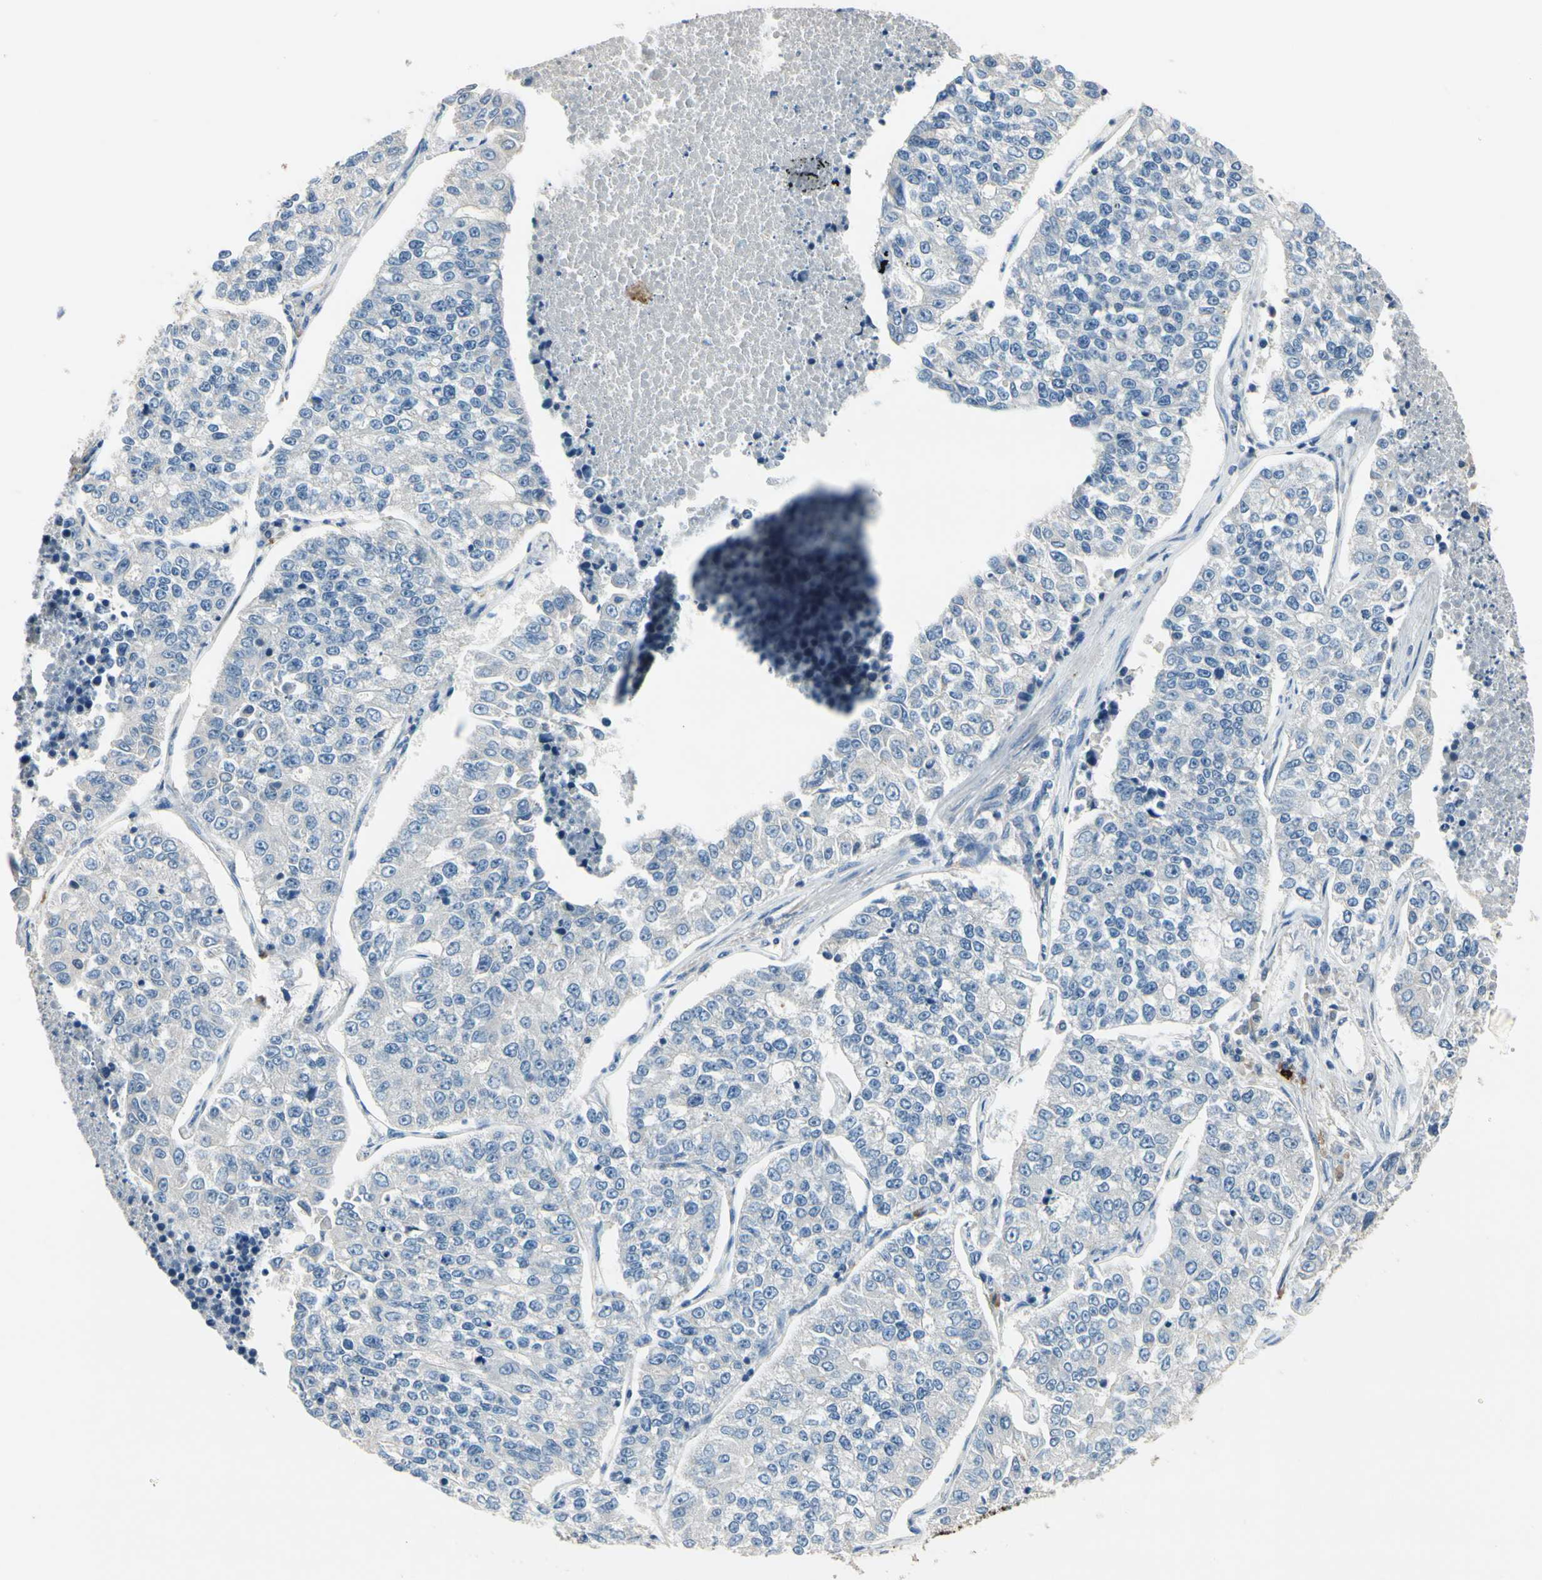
{"staining": {"intensity": "negative", "quantity": "none", "location": "none"}, "tissue": "lung cancer", "cell_type": "Tumor cells", "image_type": "cancer", "snomed": [{"axis": "morphology", "description": "Adenocarcinoma, NOS"}, {"axis": "topography", "description": "Lung"}], "caption": "Immunohistochemistry (IHC) micrograph of human lung cancer stained for a protein (brown), which demonstrates no positivity in tumor cells.", "gene": "CPA3", "patient": {"sex": "male", "age": 49}}